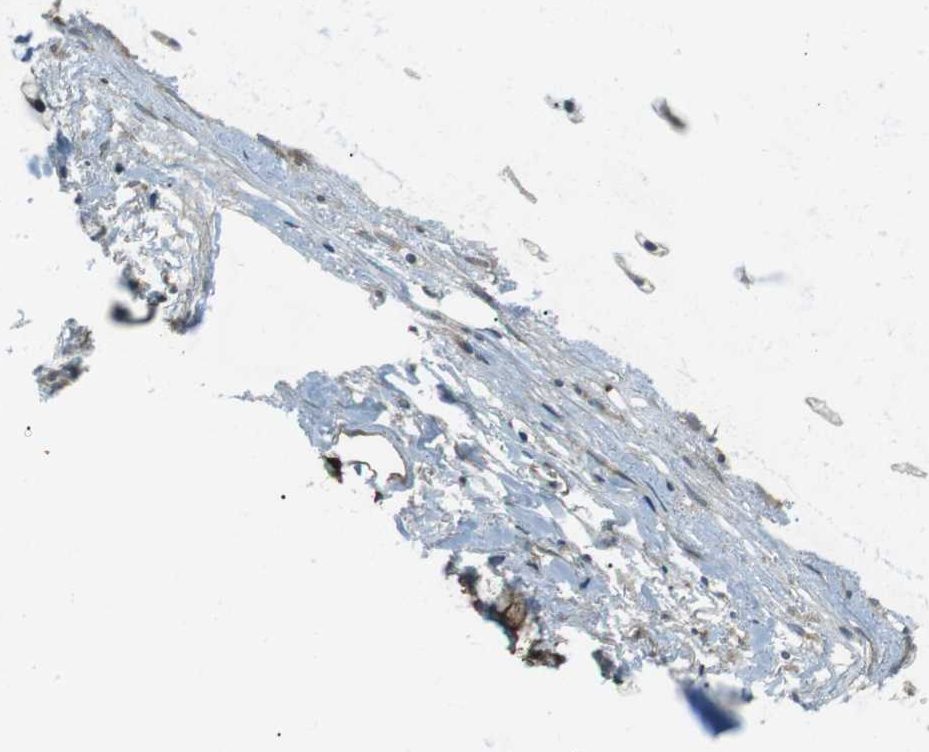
{"staining": {"intensity": "negative", "quantity": "none", "location": "none"}, "tissue": "adipose tissue", "cell_type": "Adipocytes", "image_type": "normal", "snomed": [{"axis": "morphology", "description": "Normal tissue, NOS"}, {"axis": "topography", "description": "Cartilage tissue"}, {"axis": "topography", "description": "Bronchus"}], "caption": "The immunohistochemistry image has no significant positivity in adipocytes of adipose tissue. (Immunohistochemistry (ihc), brightfield microscopy, high magnification).", "gene": "TMEM74", "patient": {"sex": "female", "age": 53}}